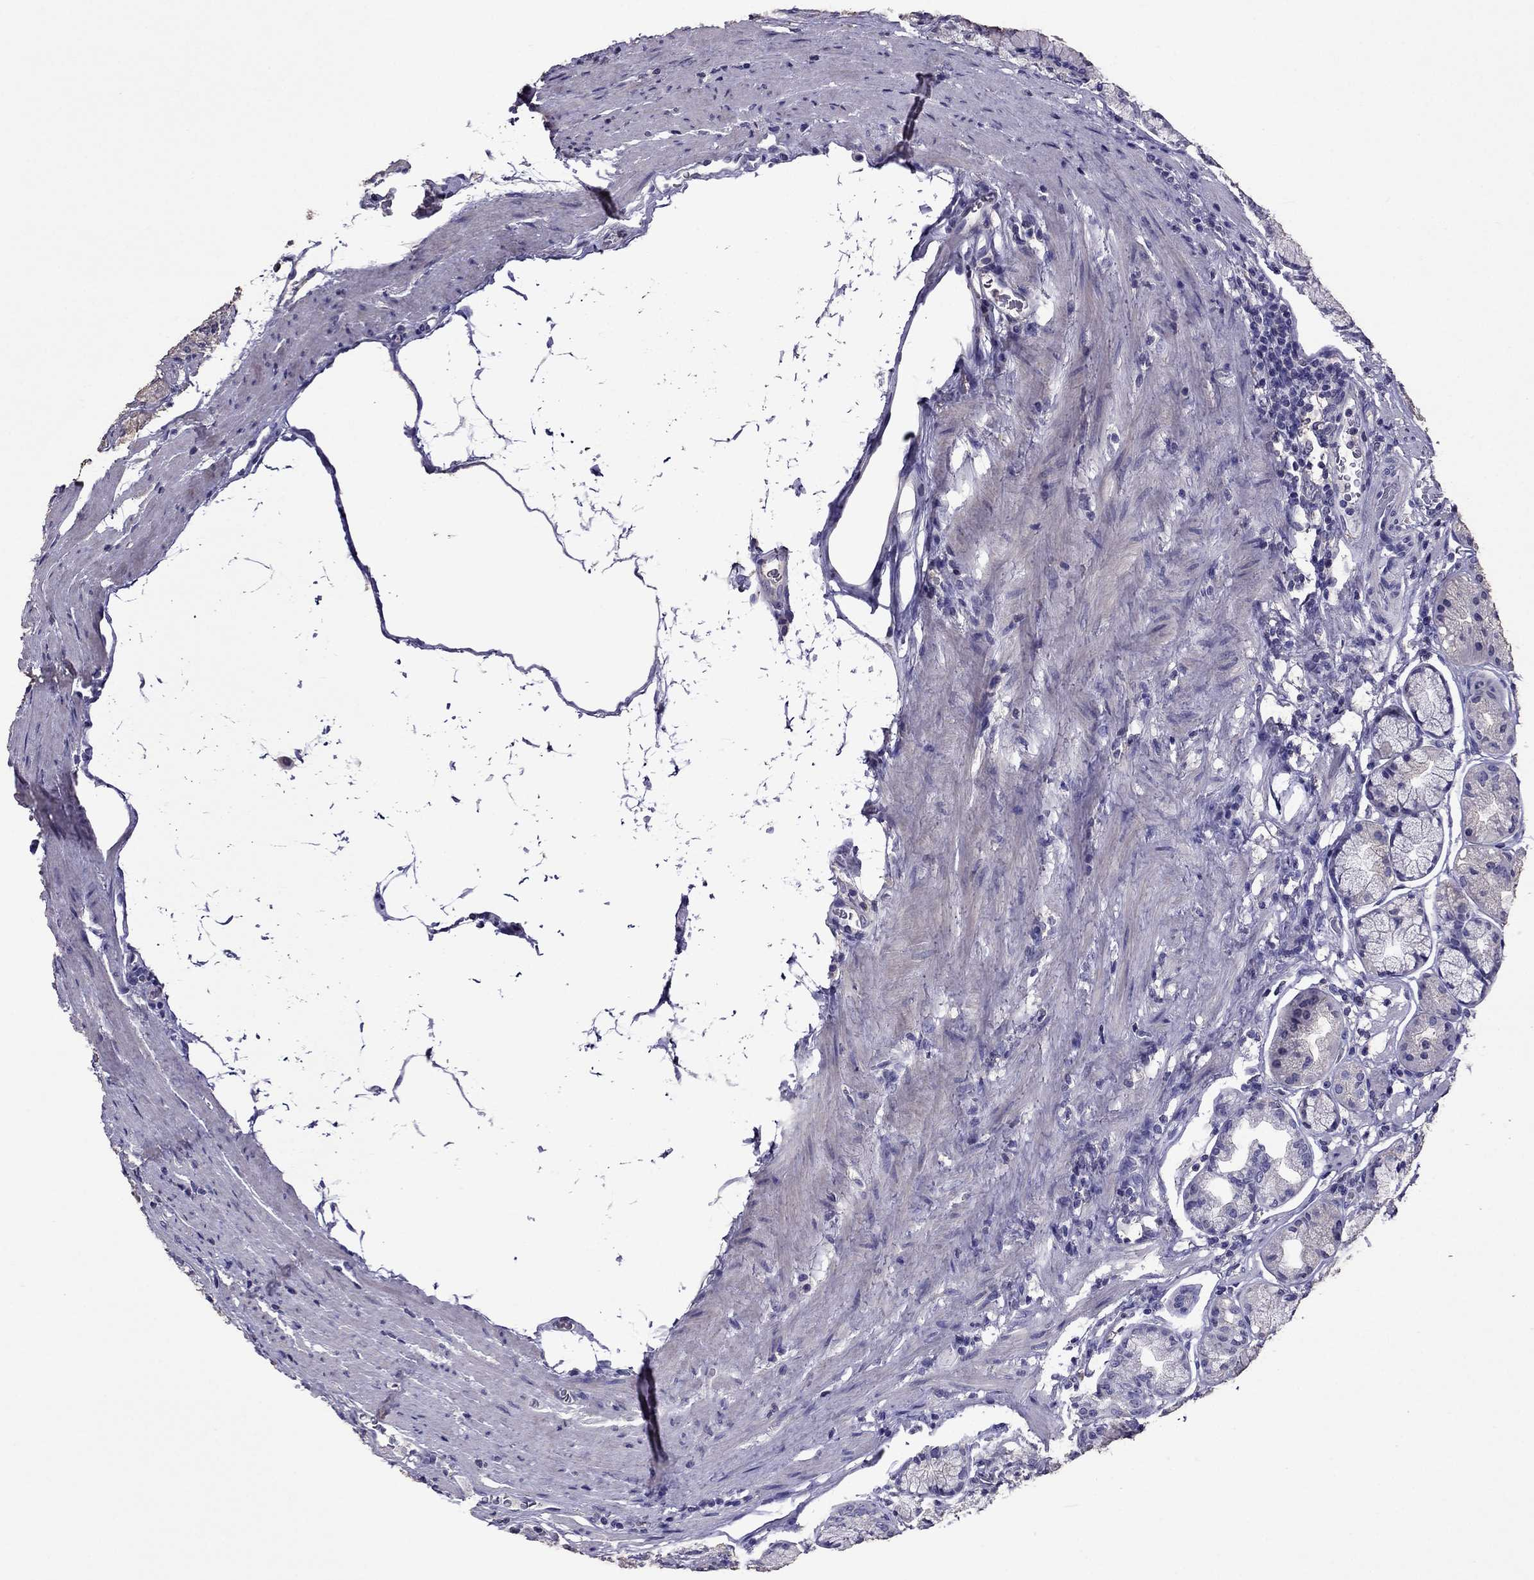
{"staining": {"intensity": "negative", "quantity": "none", "location": "none"}, "tissue": "stomach", "cell_type": "Glandular cells", "image_type": "normal", "snomed": [{"axis": "morphology", "description": "Normal tissue, NOS"}, {"axis": "morphology", "description": "Adenocarcinoma, NOS"}, {"axis": "morphology", "description": "Adenocarcinoma, High grade"}, {"axis": "topography", "description": "Stomach, upper"}, {"axis": "topography", "description": "Stomach"}], "caption": "This is an IHC photomicrograph of normal stomach. There is no staining in glandular cells.", "gene": "NKX3", "patient": {"sex": "female", "age": 65}}